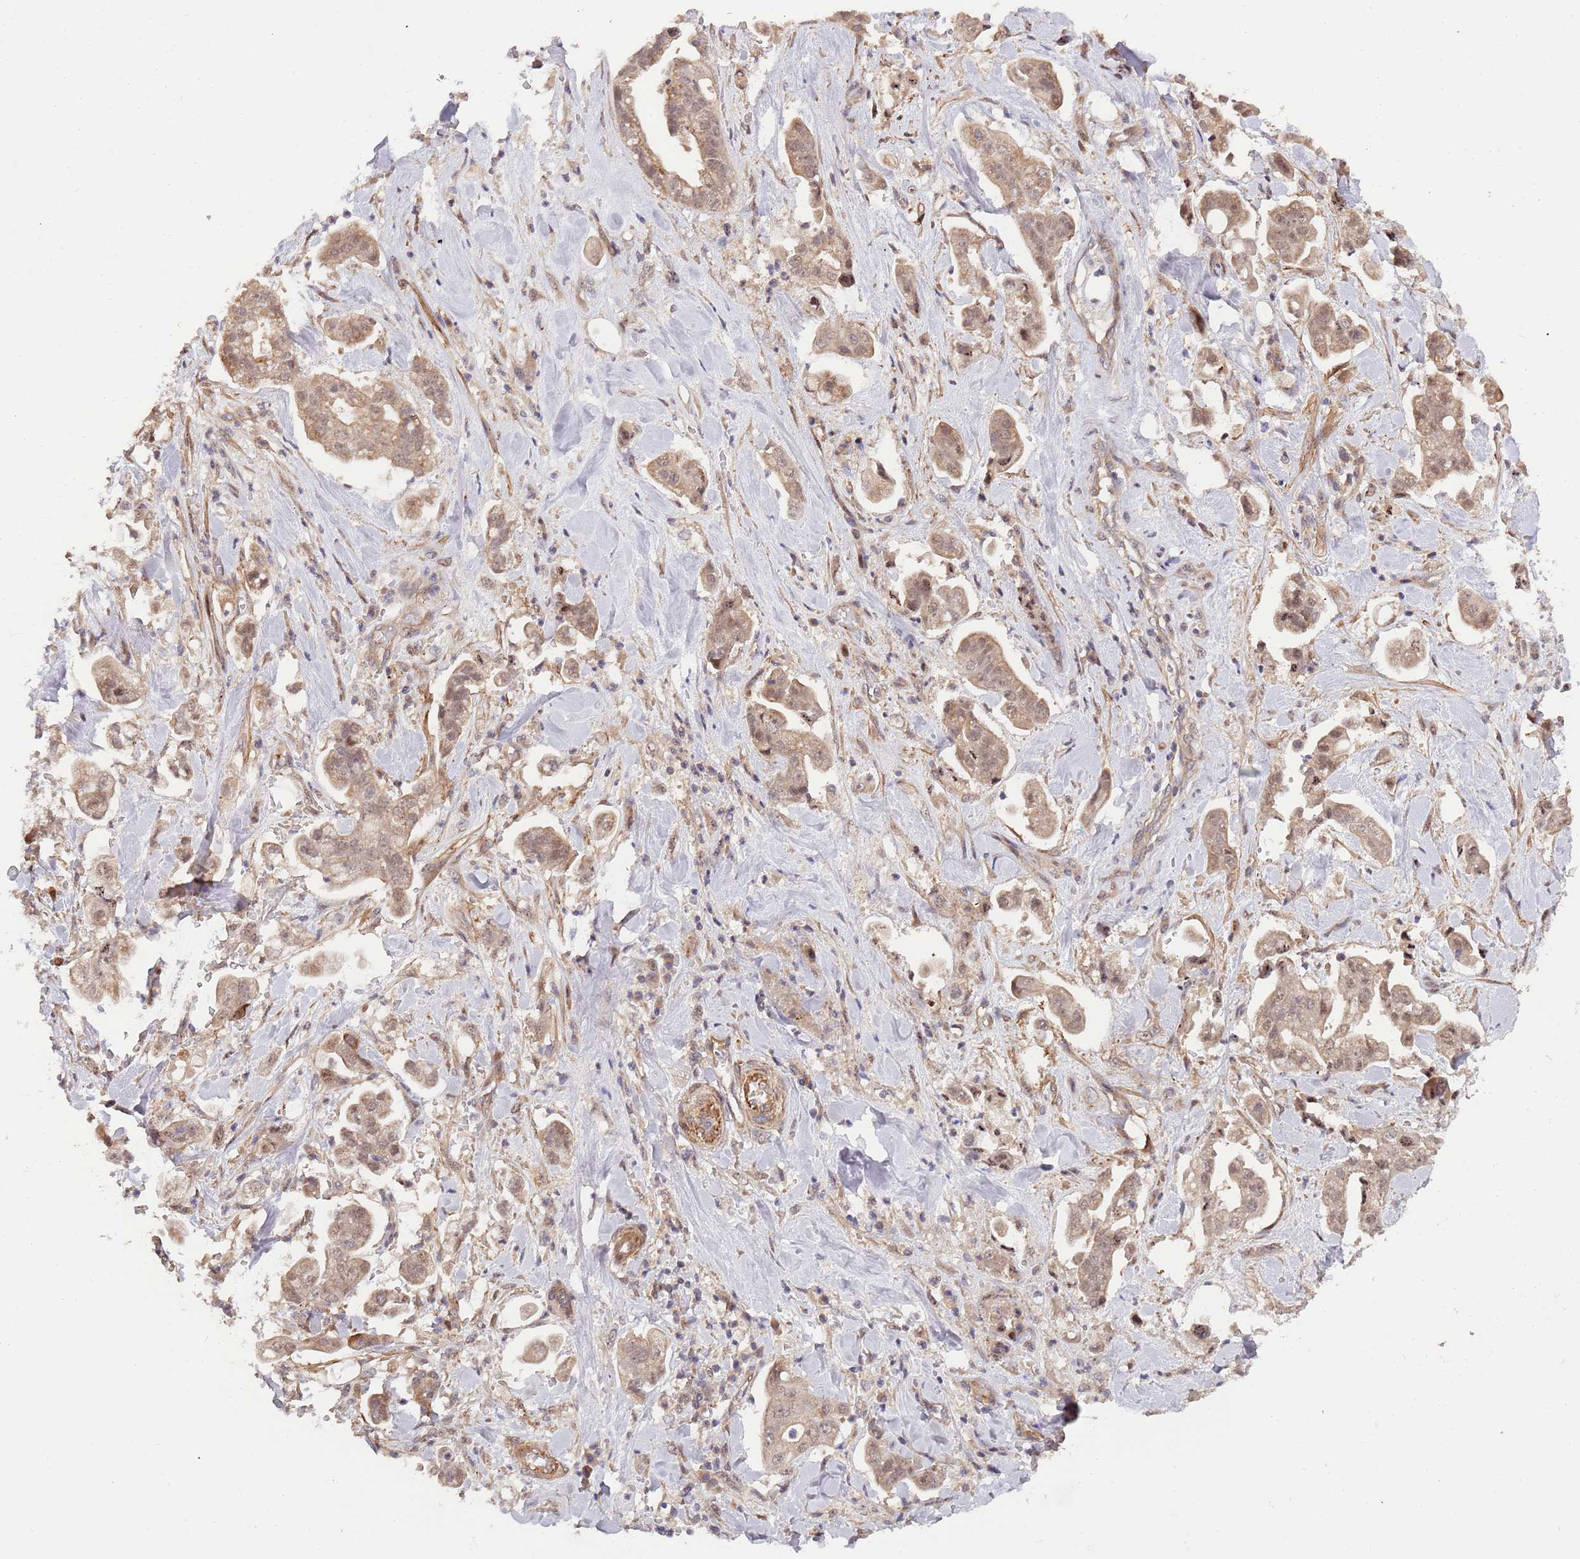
{"staining": {"intensity": "weak", "quantity": "25%-75%", "location": "cytoplasmic/membranous,nuclear"}, "tissue": "stomach cancer", "cell_type": "Tumor cells", "image_type": "cancer", "snomed": [{"axis": "morphology", "description": "Adenocarcinoma, NOS"}, {"axis": "topography", "description": "Stomach"}], "caption": "This photomicrograph exhibits stomach cancer stained with IHC to label a protein in brown. The cytoplasmic/membranous and nuclear of tumor cells show weak positivity for the protein. Nuclei are counter-stained blue.", "gene": "PRR16", "patient": {"sex": "male", "age": 62}}